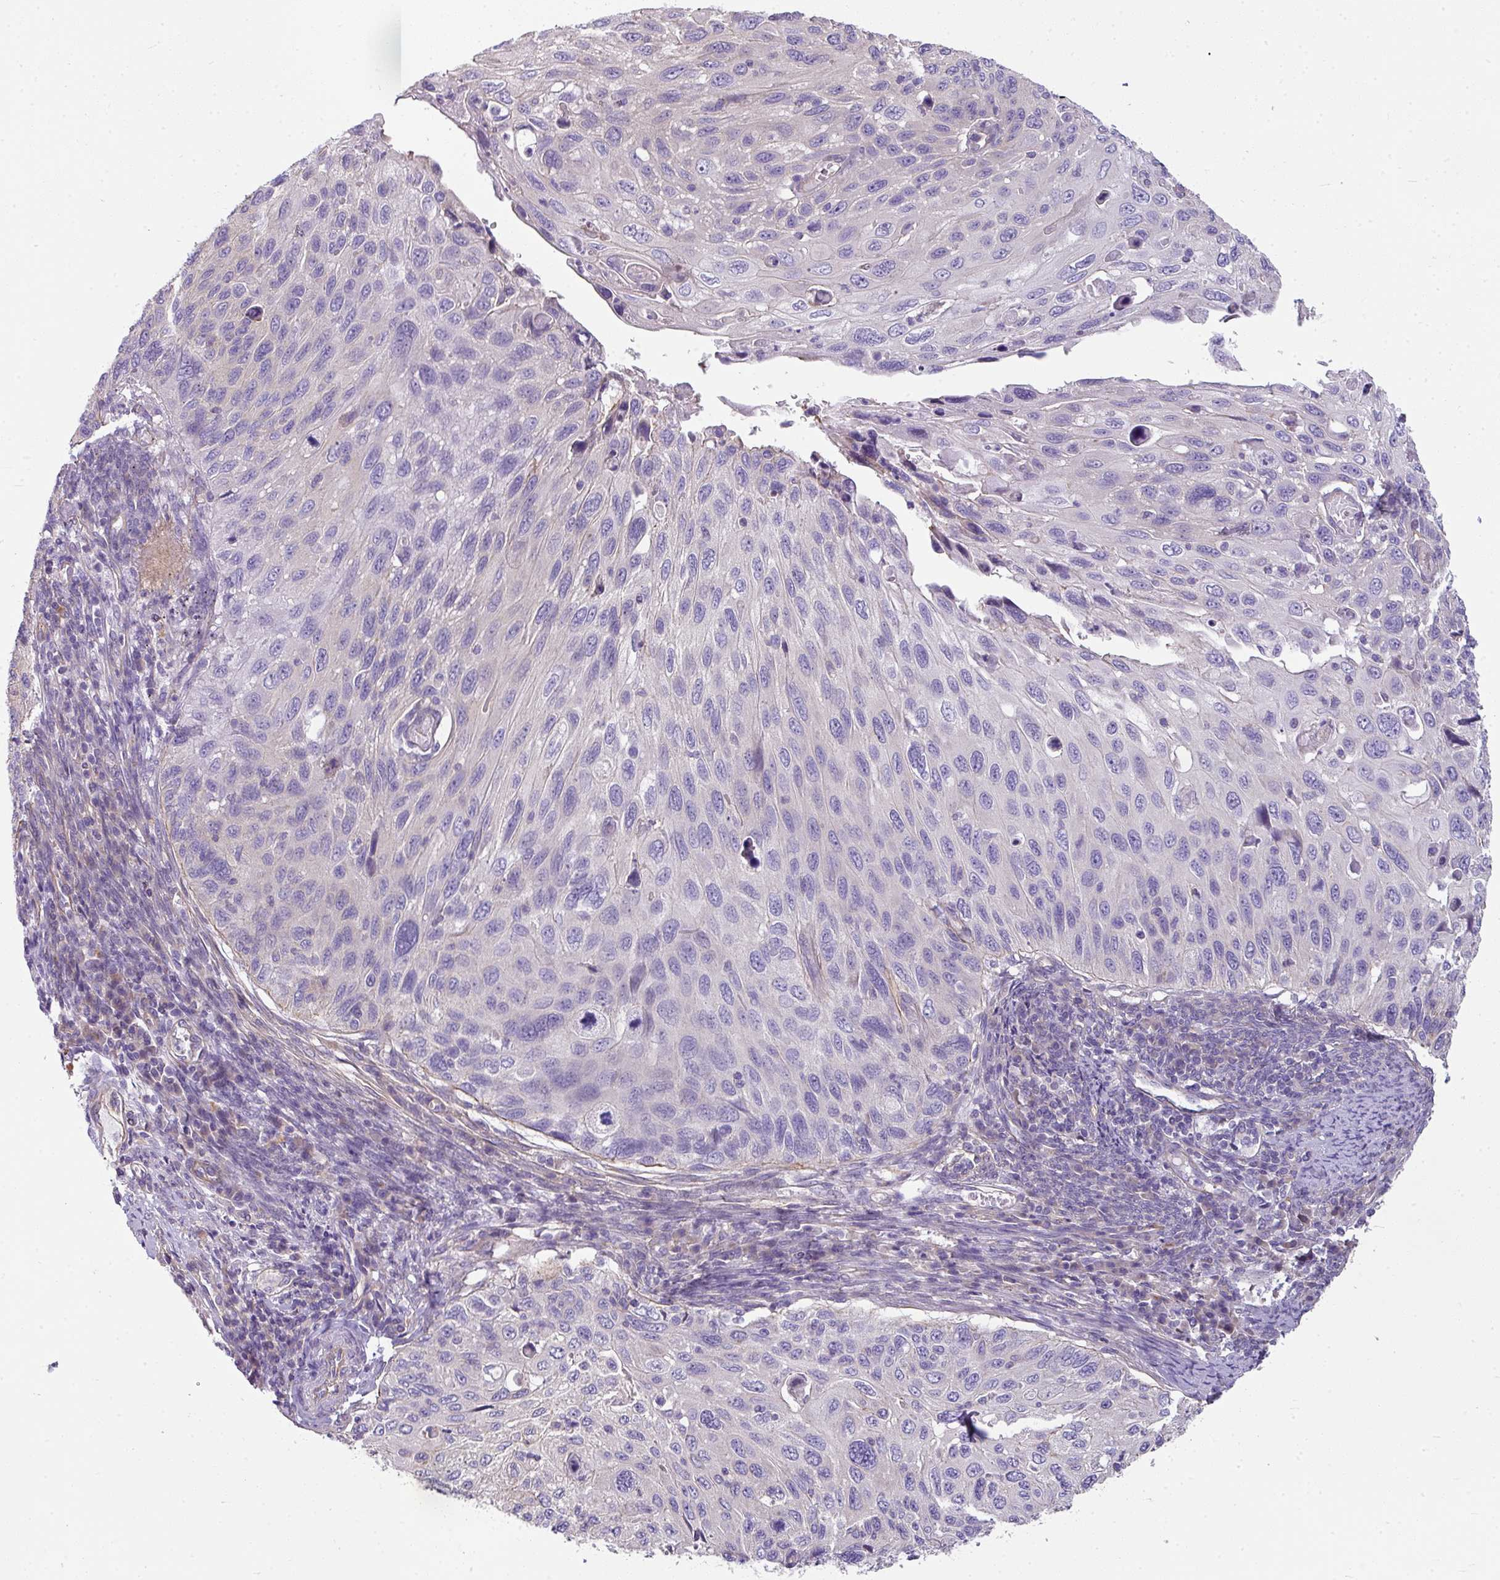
{"staining": {"intensity": "negative", "quantity": "none", "location": "none"}, "tissue": "cervical cancer", "cell_type": "Tumor cells", "image_type": "cancer", "snomed": [{"axis": "morphology", "description": "Squamous cell carcinoma, NOS"}, {"axis": "topography", "description": "Cervix"}], "caption": "An immunohistochemistry photomicrograph of cervical squamous cell carcinoma is shown. There is no staining in tumor cells of cervical squamous cell carcinoma. The staining is performed using DAB (3,3'-diaminobenzidine) brown chromogen with nuclei counter-stained in using hematoxylin.", "gene": "PALS2", "patient": {"sex": "female", "age": 70}}